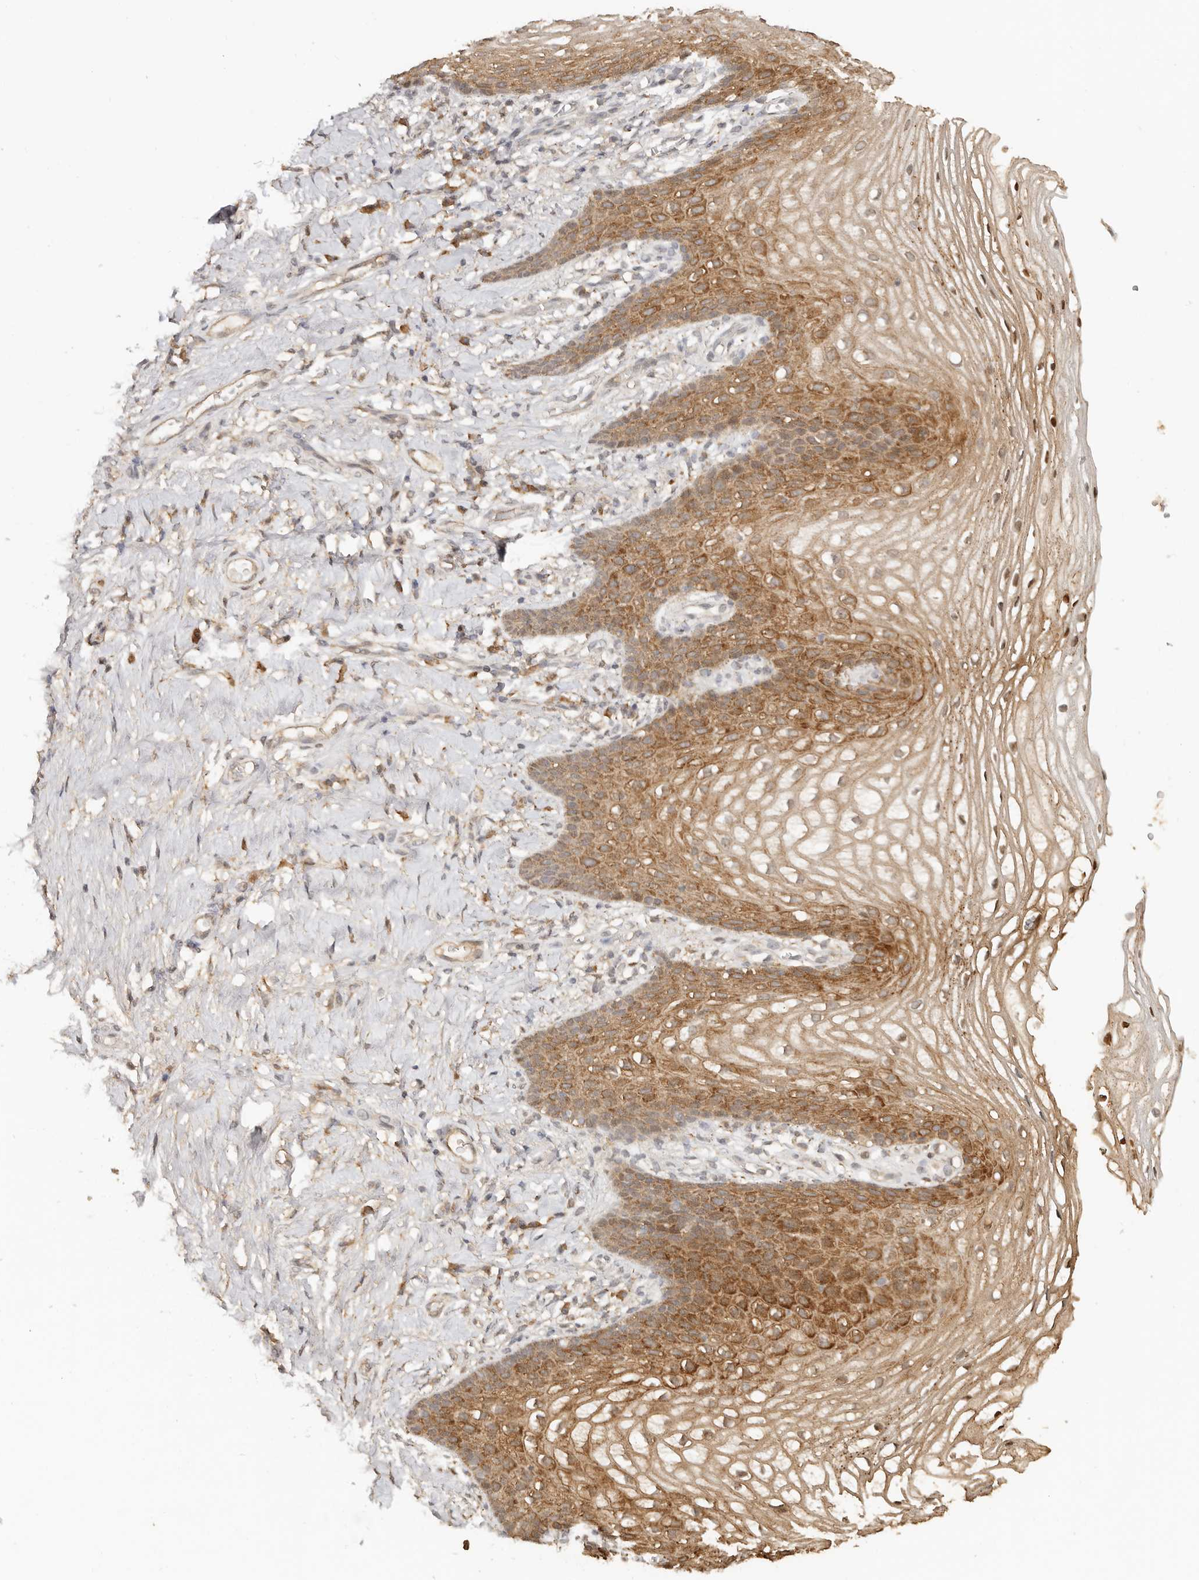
{"staining": {"intensity": "moderate", "quantity": ">75%", "location": "cytoplasmic/membranous,nuclear"}, "tissue": "vagina", "cell_type": "Squamous epithelial cells", "image_type": "normal", "snomed": [{"axis": "morphology", "description": "Normal tissue, NOS"}, {"axis": "topography", "description": "Vagina"}], "caption": "Vagina was stained to show a protein in brown. There is medium levels of moderate cytoplasmic/membranous,nuclear positivity in about >75% of squamous epithelial cells. Nuclei are stained in blue.", "gene": "SEC14L1", "patient": {"sex": "female", "age": 60}}